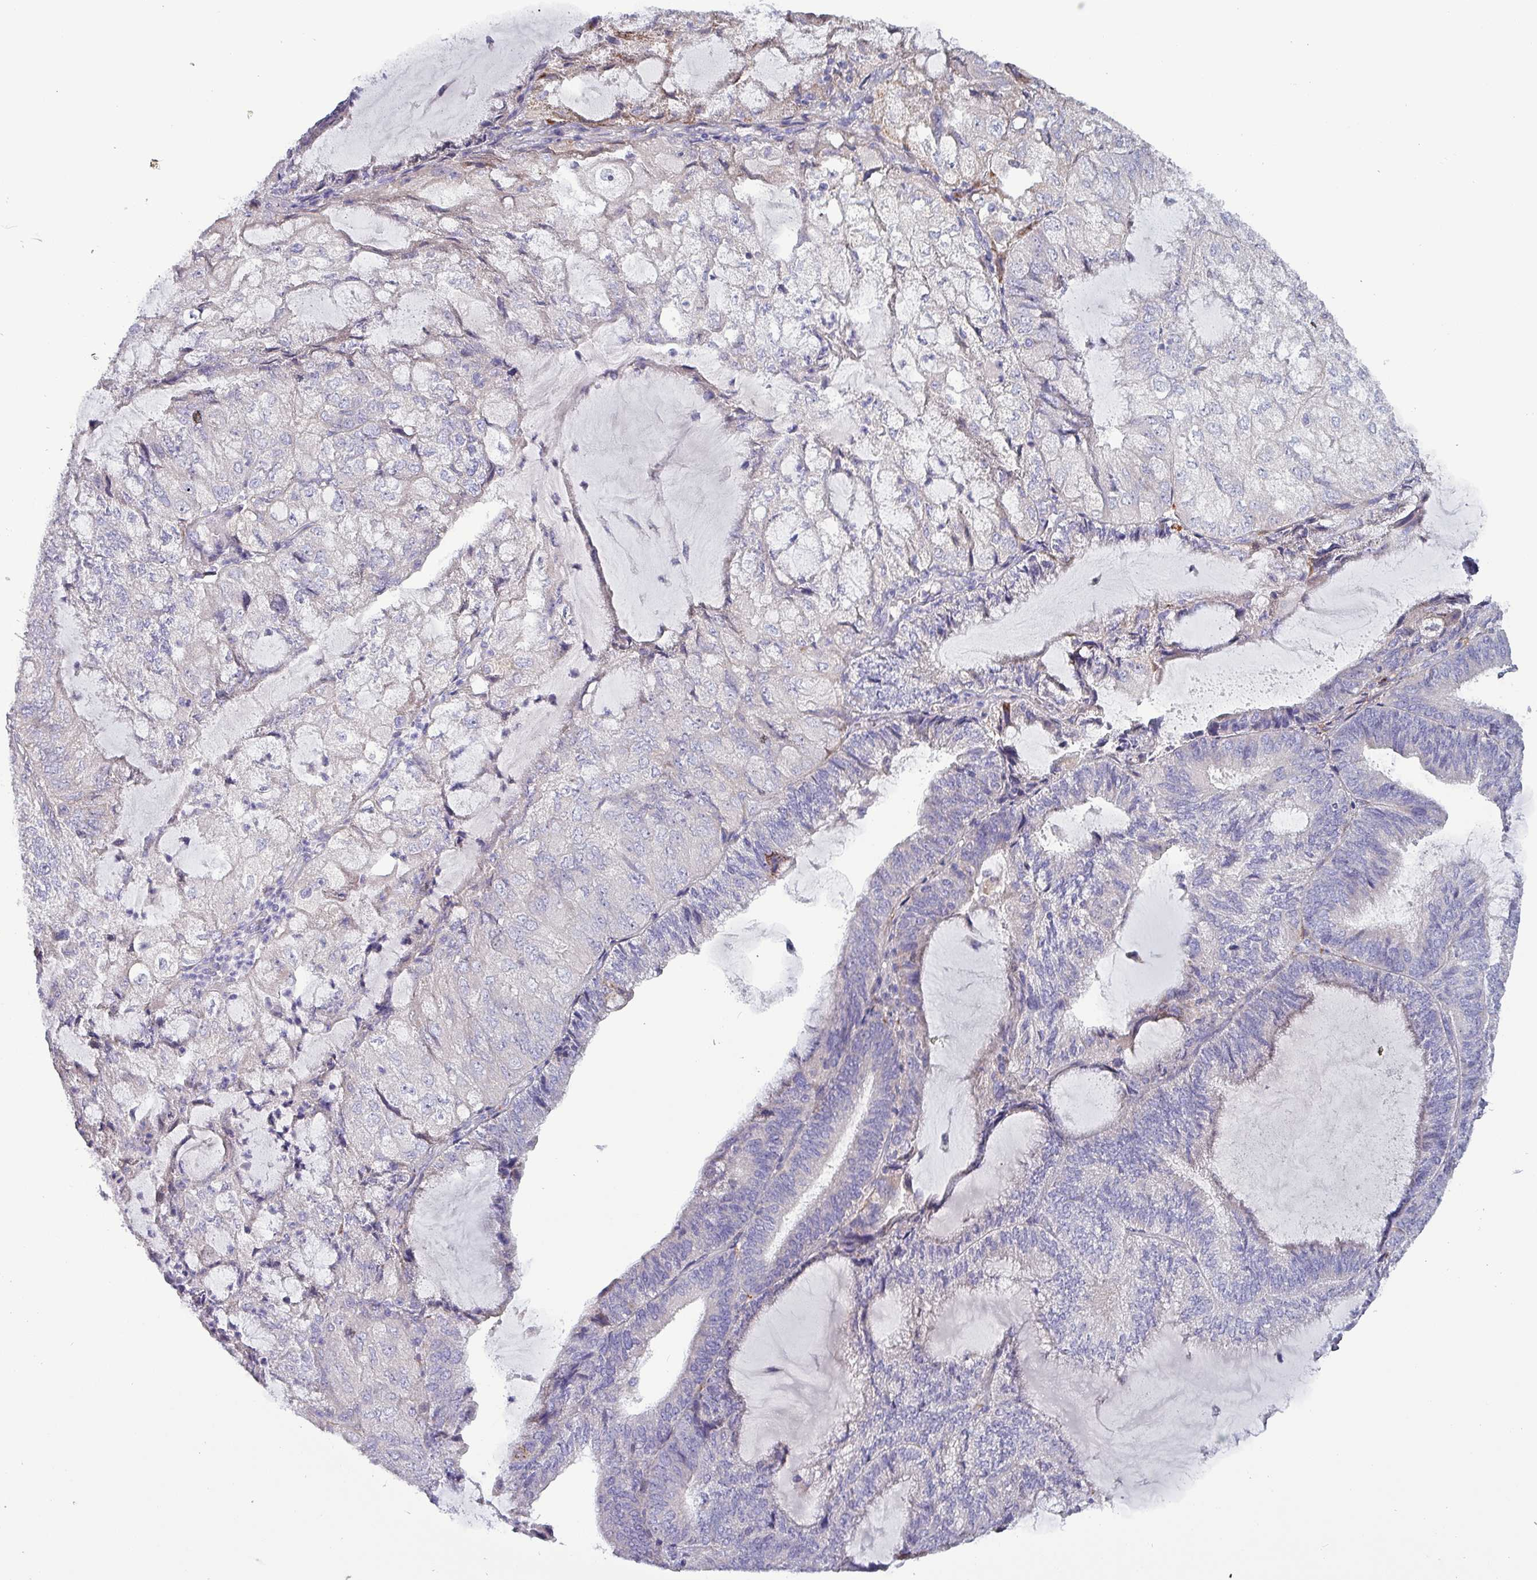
{"staining": {"intensity": "negative", "quantity": "none", "location": "none"}, "tissue": "endometrial cancer", "cell_type": "Tumor cells", "image_type": "cancer", "snomed": [{"axis": "morphology", "description": "Adenocarcinoma, NOS"}, {"axis": "topography", "description": "Endometrium"}], "caption": "Immunohistochemistry of human endometrial adenocarcinoma reveals no positivity in tumor cells. (IHC, brightfield microscopy, high magnification).", "gene": "HSD3B7", "patient": {"sex": "female", "age": 81}}